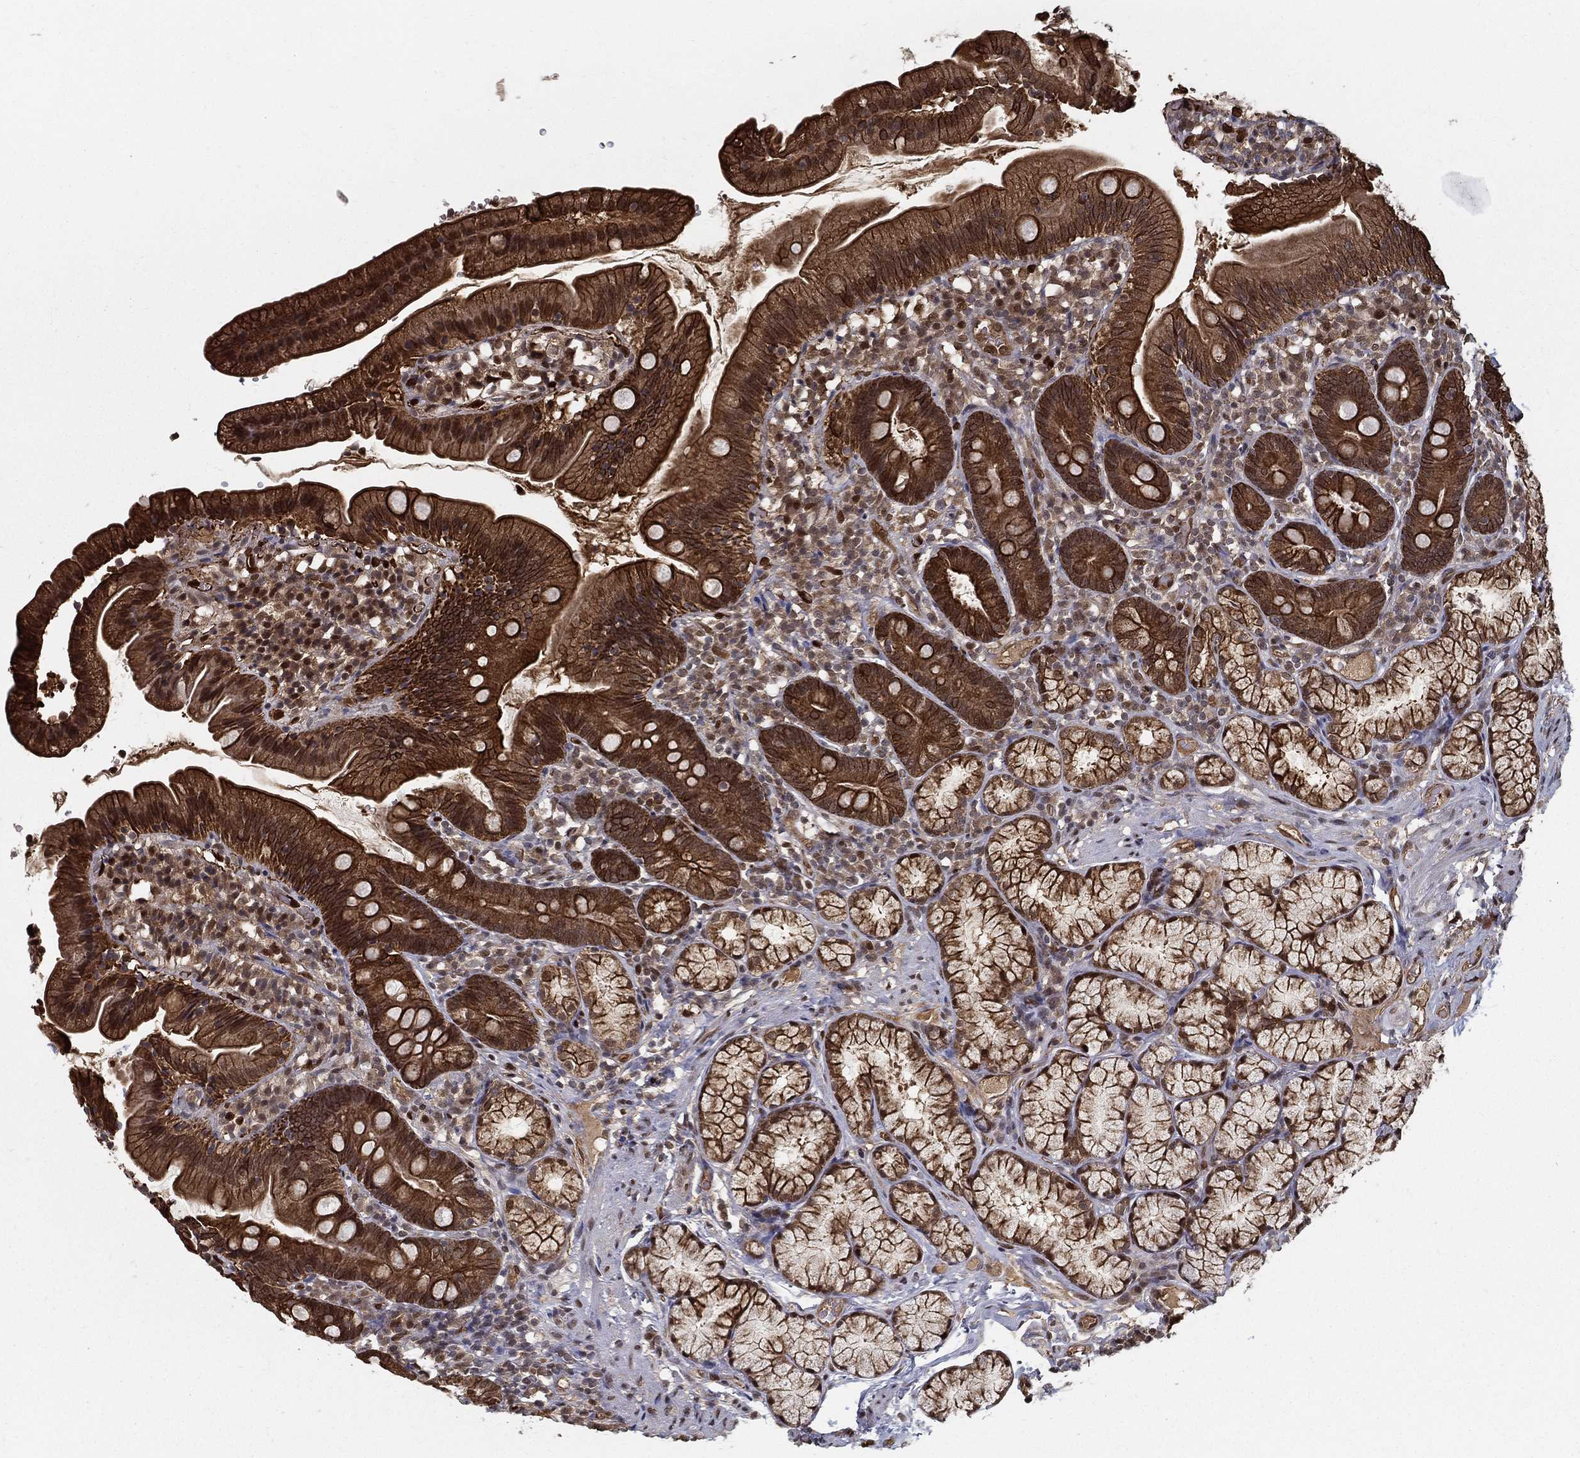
{"staining": {"intensity": "strong", "quantity": ">75%", "location": "cytoplasmic/membranous"}, "tissue": "duodenum", "cell_type": "Glandular cells", "image_type": "normal", "snomed": [{"axis": "morphology", "description": "Normal tissue, NOS"}, {"axis": "topography", "description": "Duodenum"}], "caption": "Immunohistochemistry (IHC) micrograph of benign duodenum: duodenum stained using immunohistochemistry shows high levels of strong protein expression localized specifically in the cytoplasmic/membranous of glandular cells, appearing as a cytoplasmic/membranous brown color.", "gene": "SLC6A6", "patient": {"sex": "female", "age": 67}}